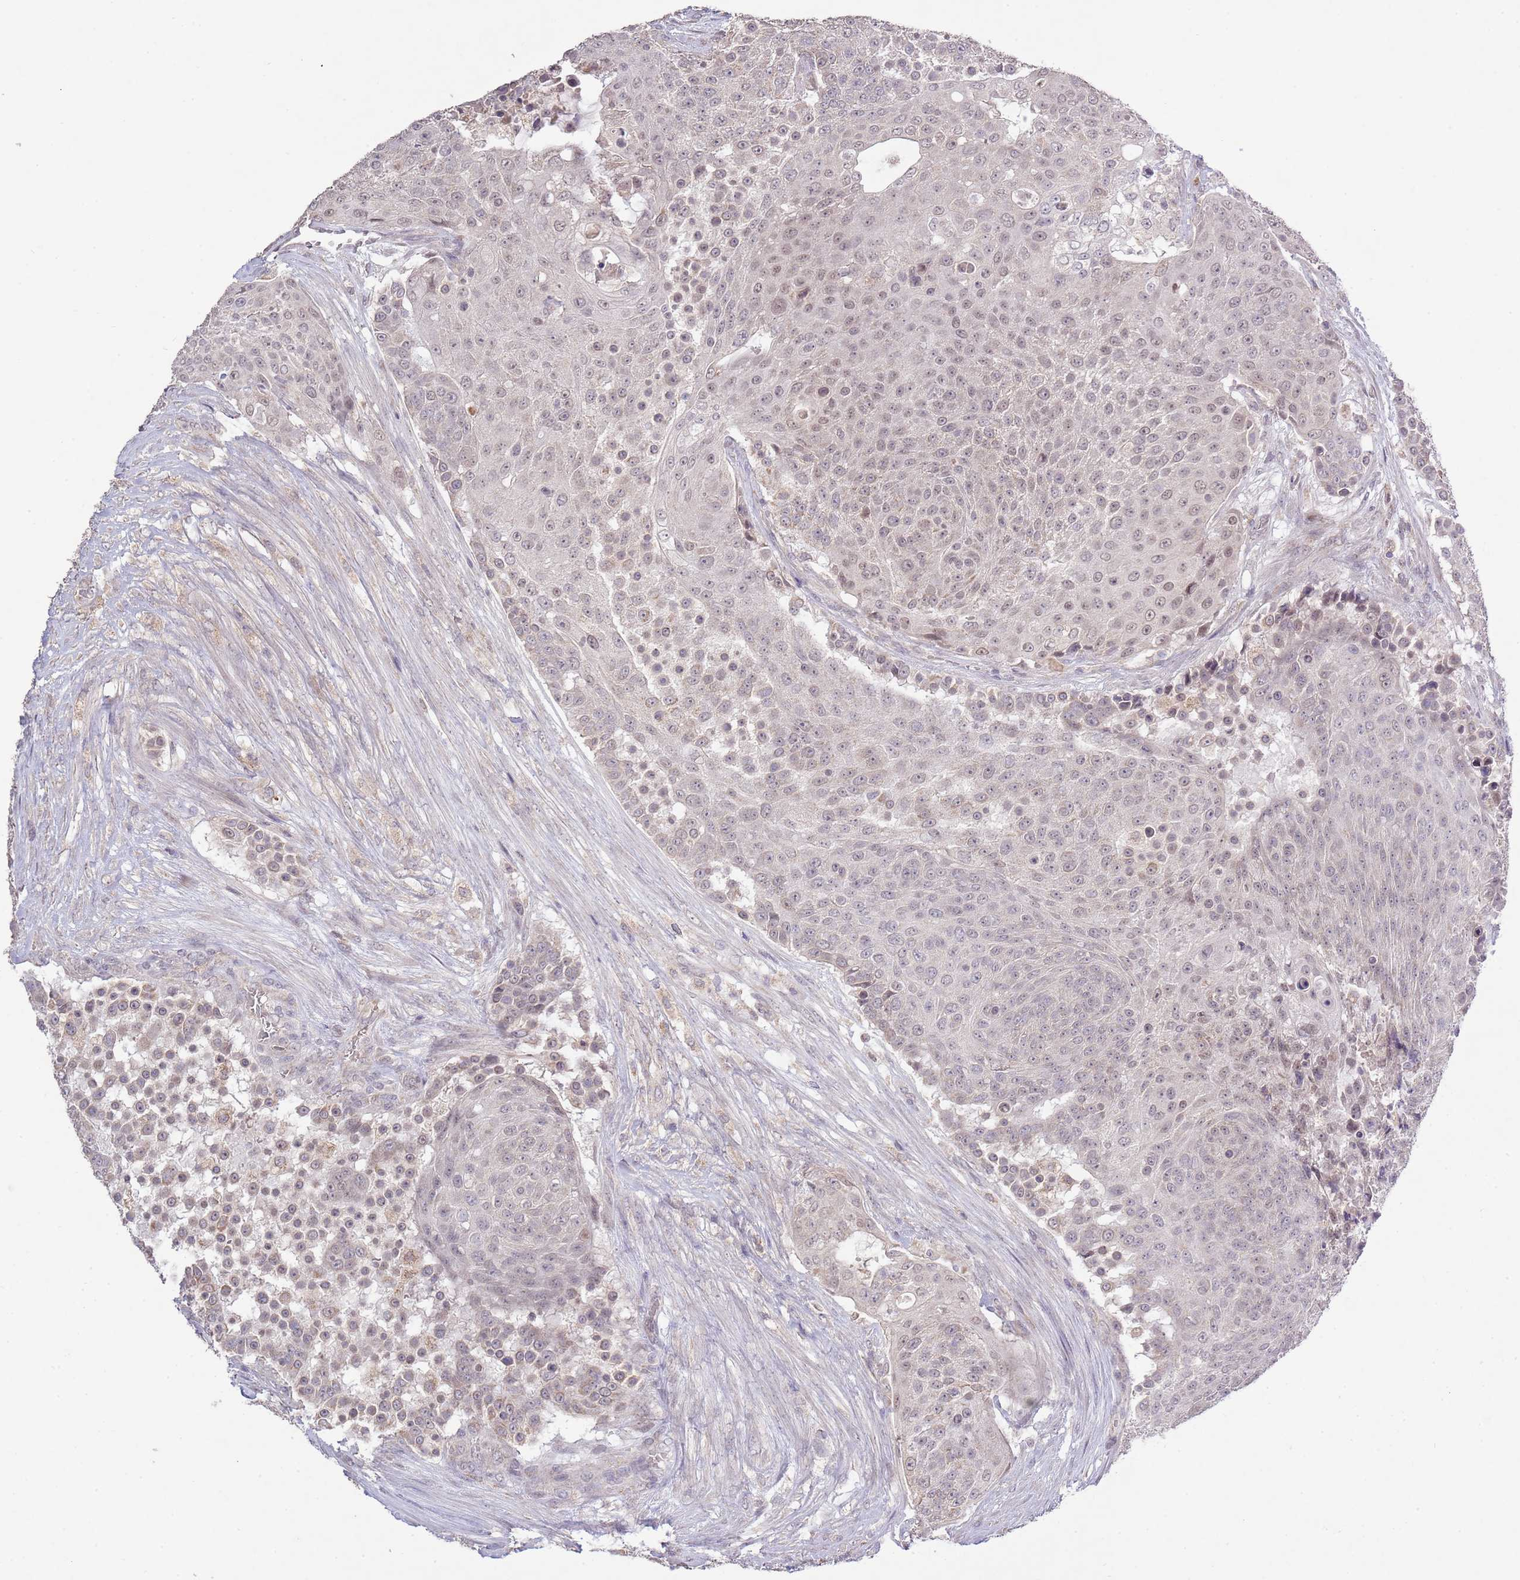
{"staining": {"intensity": "weak", "quantity": "25%-75%", "location": "cytoplasmic/membranous,nuclear"}, "tissue": "urothelial cancer", "cell_type": "Tumor cells", "image_type": "cancer", "snomed": [{"axis": "morphology", "description": "Urothelial carcinoma, High grade"}, {"axis": "topography", "description": "Urinary bladder"}], "caption": "A brown stain labels weak cytoplasmic/membranous and nuclear expression of a protein in human urothelial cancer tumor cells.", "gene": "IVD", "patient": {"sex": "female", "age": 63}}